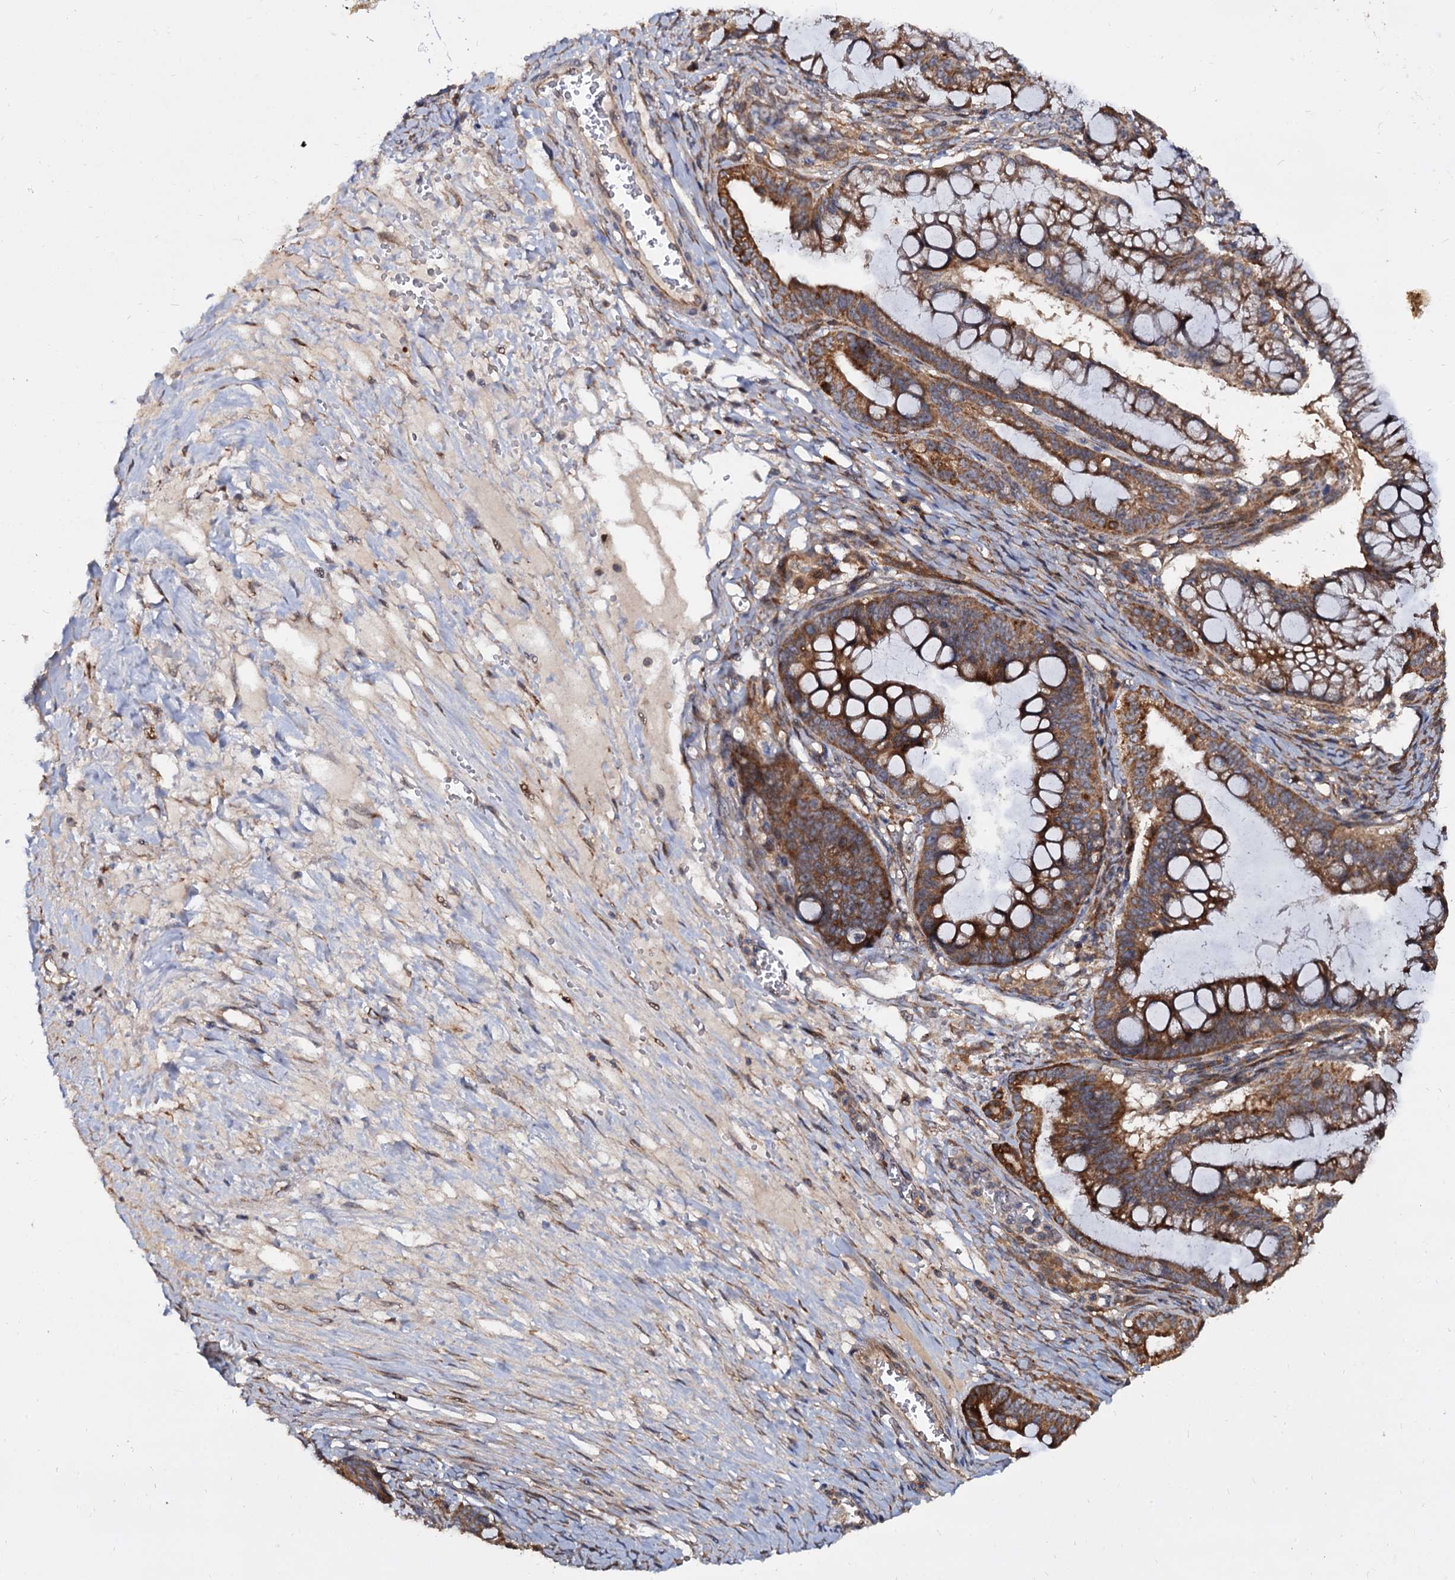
{"staining": {"intensity": "strong", "quantity": ">75%", "location": "cytoplasmic/membranous"}, "tissue": "ovarian cancer", "cell_type": "Tumor cells", "image_type": "cancer", "snomed": [{"axis": "morphology", "description": "Cystadenocarcinoma, mucinous, NOS"}, {"axis": "topography", "description": "Ovary"}], "caption": "Mucinous cystadenocarcinoma (ovarian) tissue shows strong cytoplasmic/membranous positivity in about >75% of tumor cells, visualized by immunohistochemistry.", "gene": "WWC3", "patient": {"sex": "female", "age": 73}}